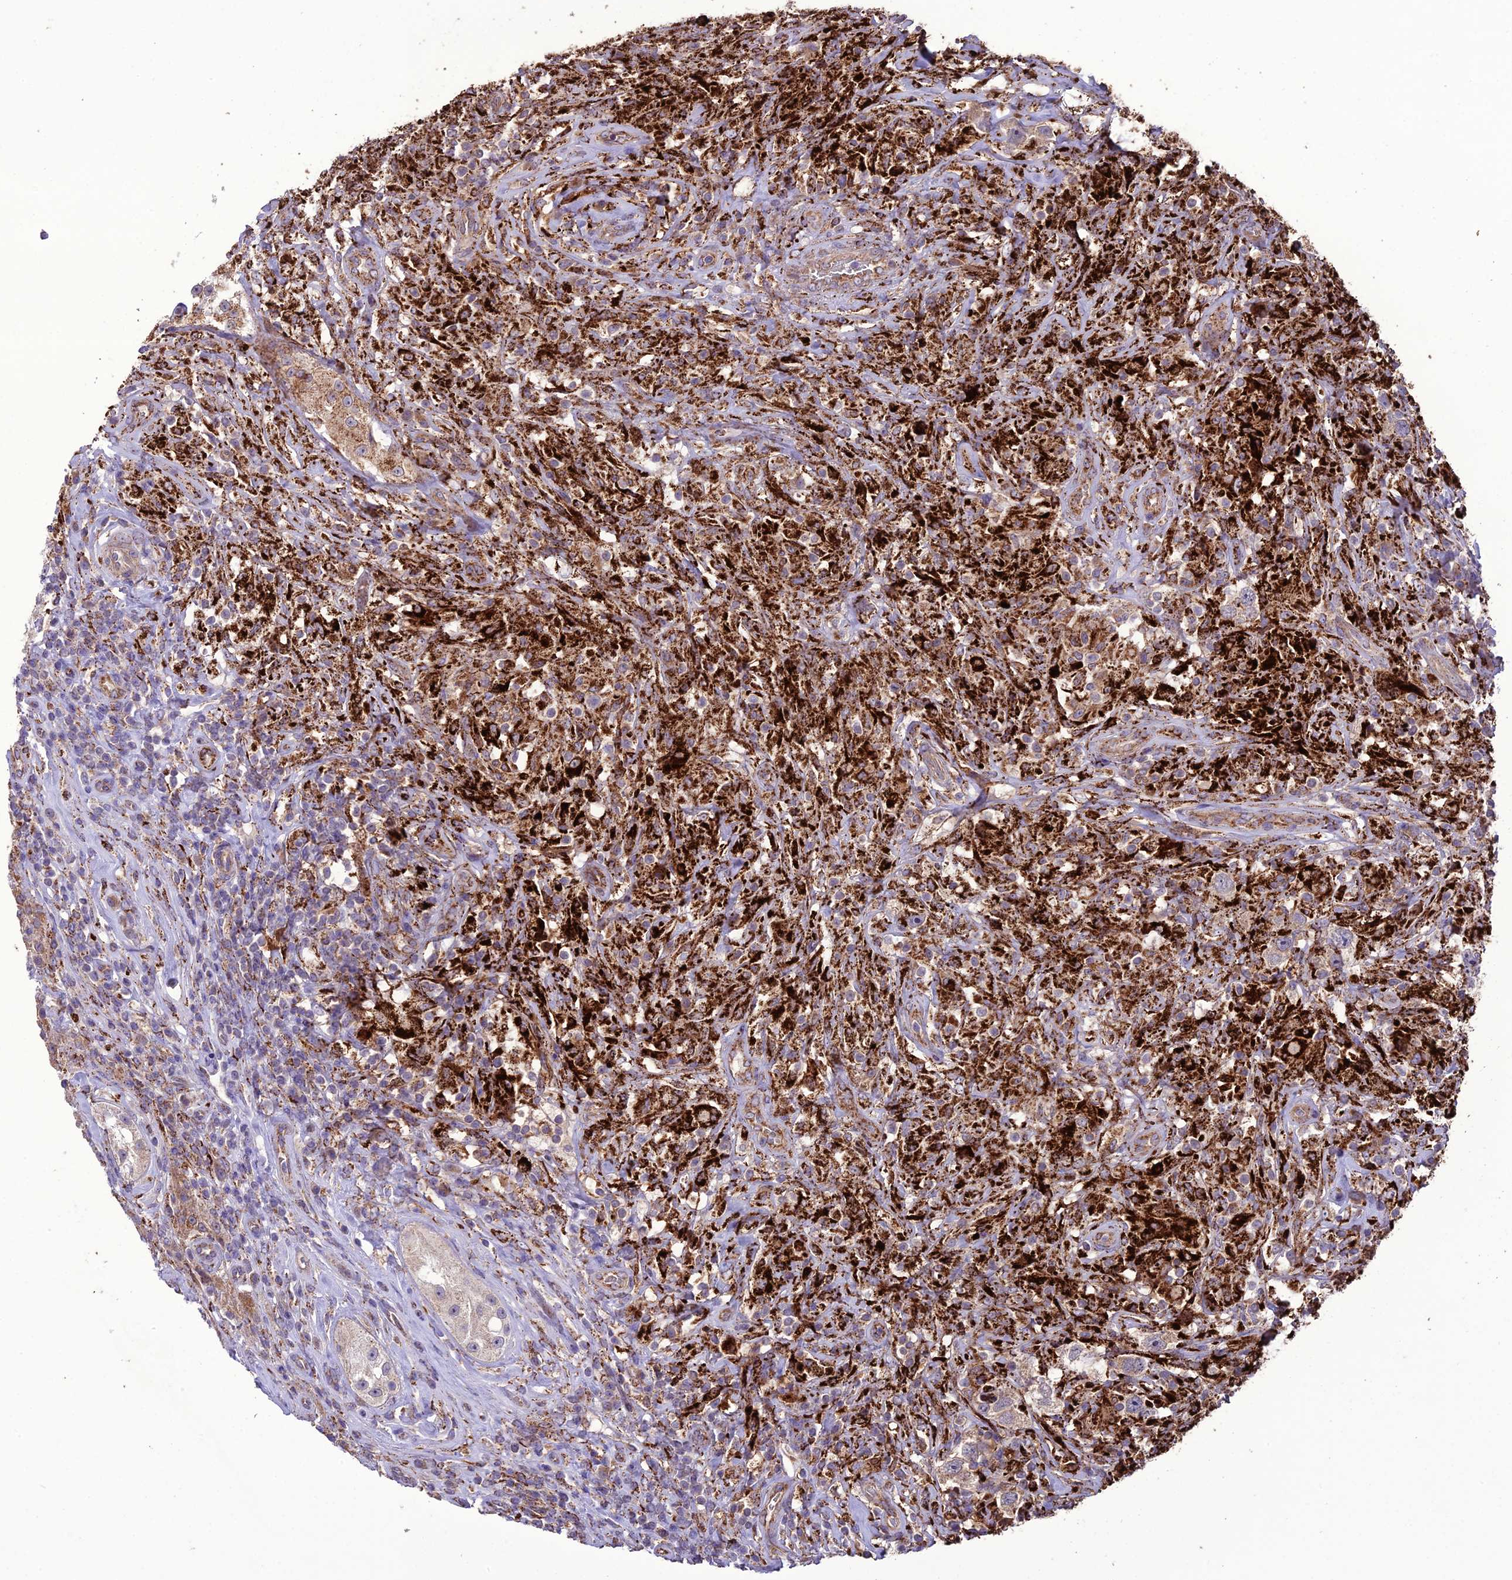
{"staining": {"intensity": "weak", "quantity": ">75%", "location": "cytoplasmic/membranous"}, "tissue": "testis cancer", "cell_type": "Tumor cells", "image_type": "cancer", "snomed": [{"axis": "morphology", "description": "Seminoma, NOS"}, {"axis": "topography", "description": "Testis"}], "caption": "This photomicrograph exhibits testis cancer (seminoma) stained with IHC to label a protein in brown. The cytoplasmic/membranous of tumor cells show weak positivity for the protein. Nuclei are counter-stained blue.", "gene": "TBC1D24", "patient": {"sex": "male", "age": 49}}